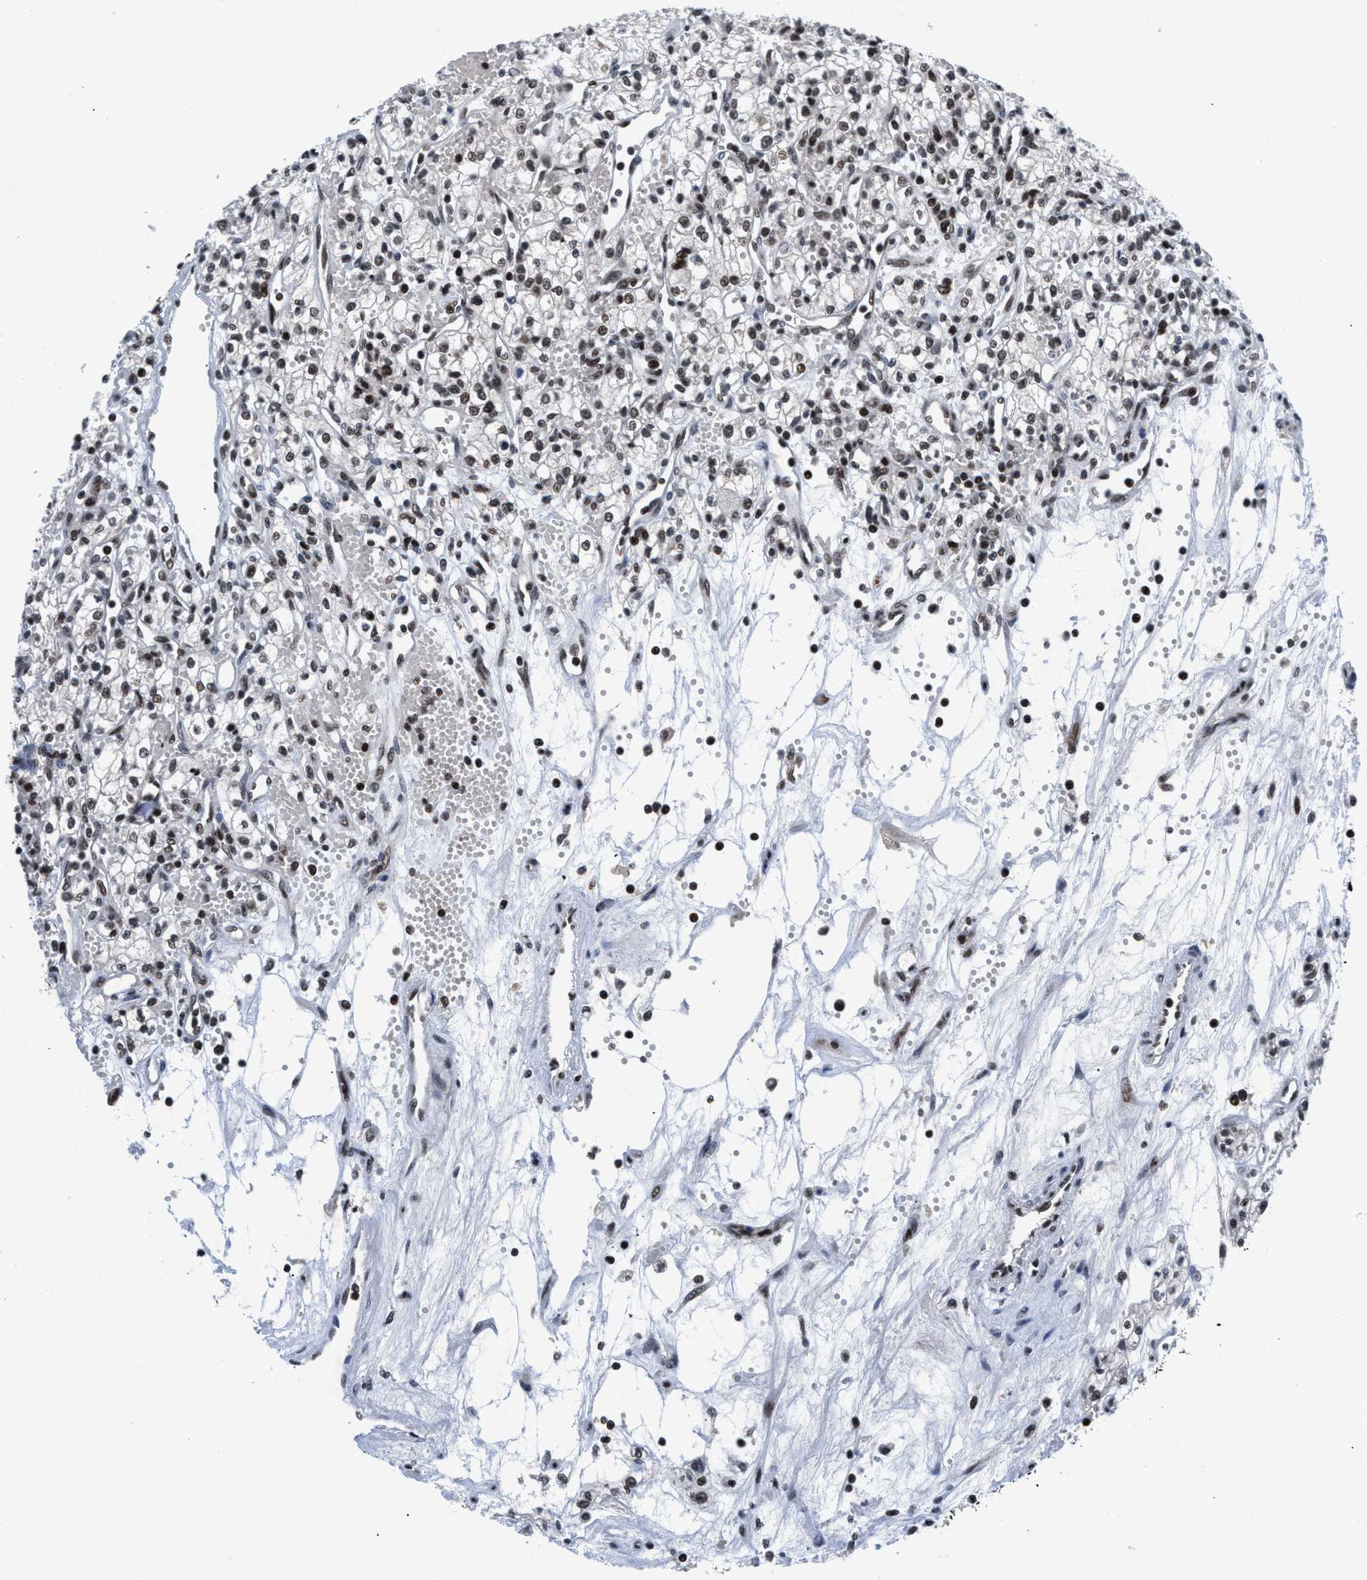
{"staining": {"intensity": "weak", "quantity": ">75%", "location": "nuclear"}, "tissue": "renal cancer", "cell_type": "Tumor cells", "image_type": "cancer", "snomed": [{"axis": "morphology", "description": "Adenocarcinoma, NOS"}, {"axis": "topography", "description": "Kidney"}], "caption": "A high-resolution micrograph shows IHC staining of renal cancer (adenocarcinoma), which reveals weak nuclear positivity in approximately >75% of tumor cells.", "gene": "WDR81", "patient": {"sex": "male", "age": 59}}